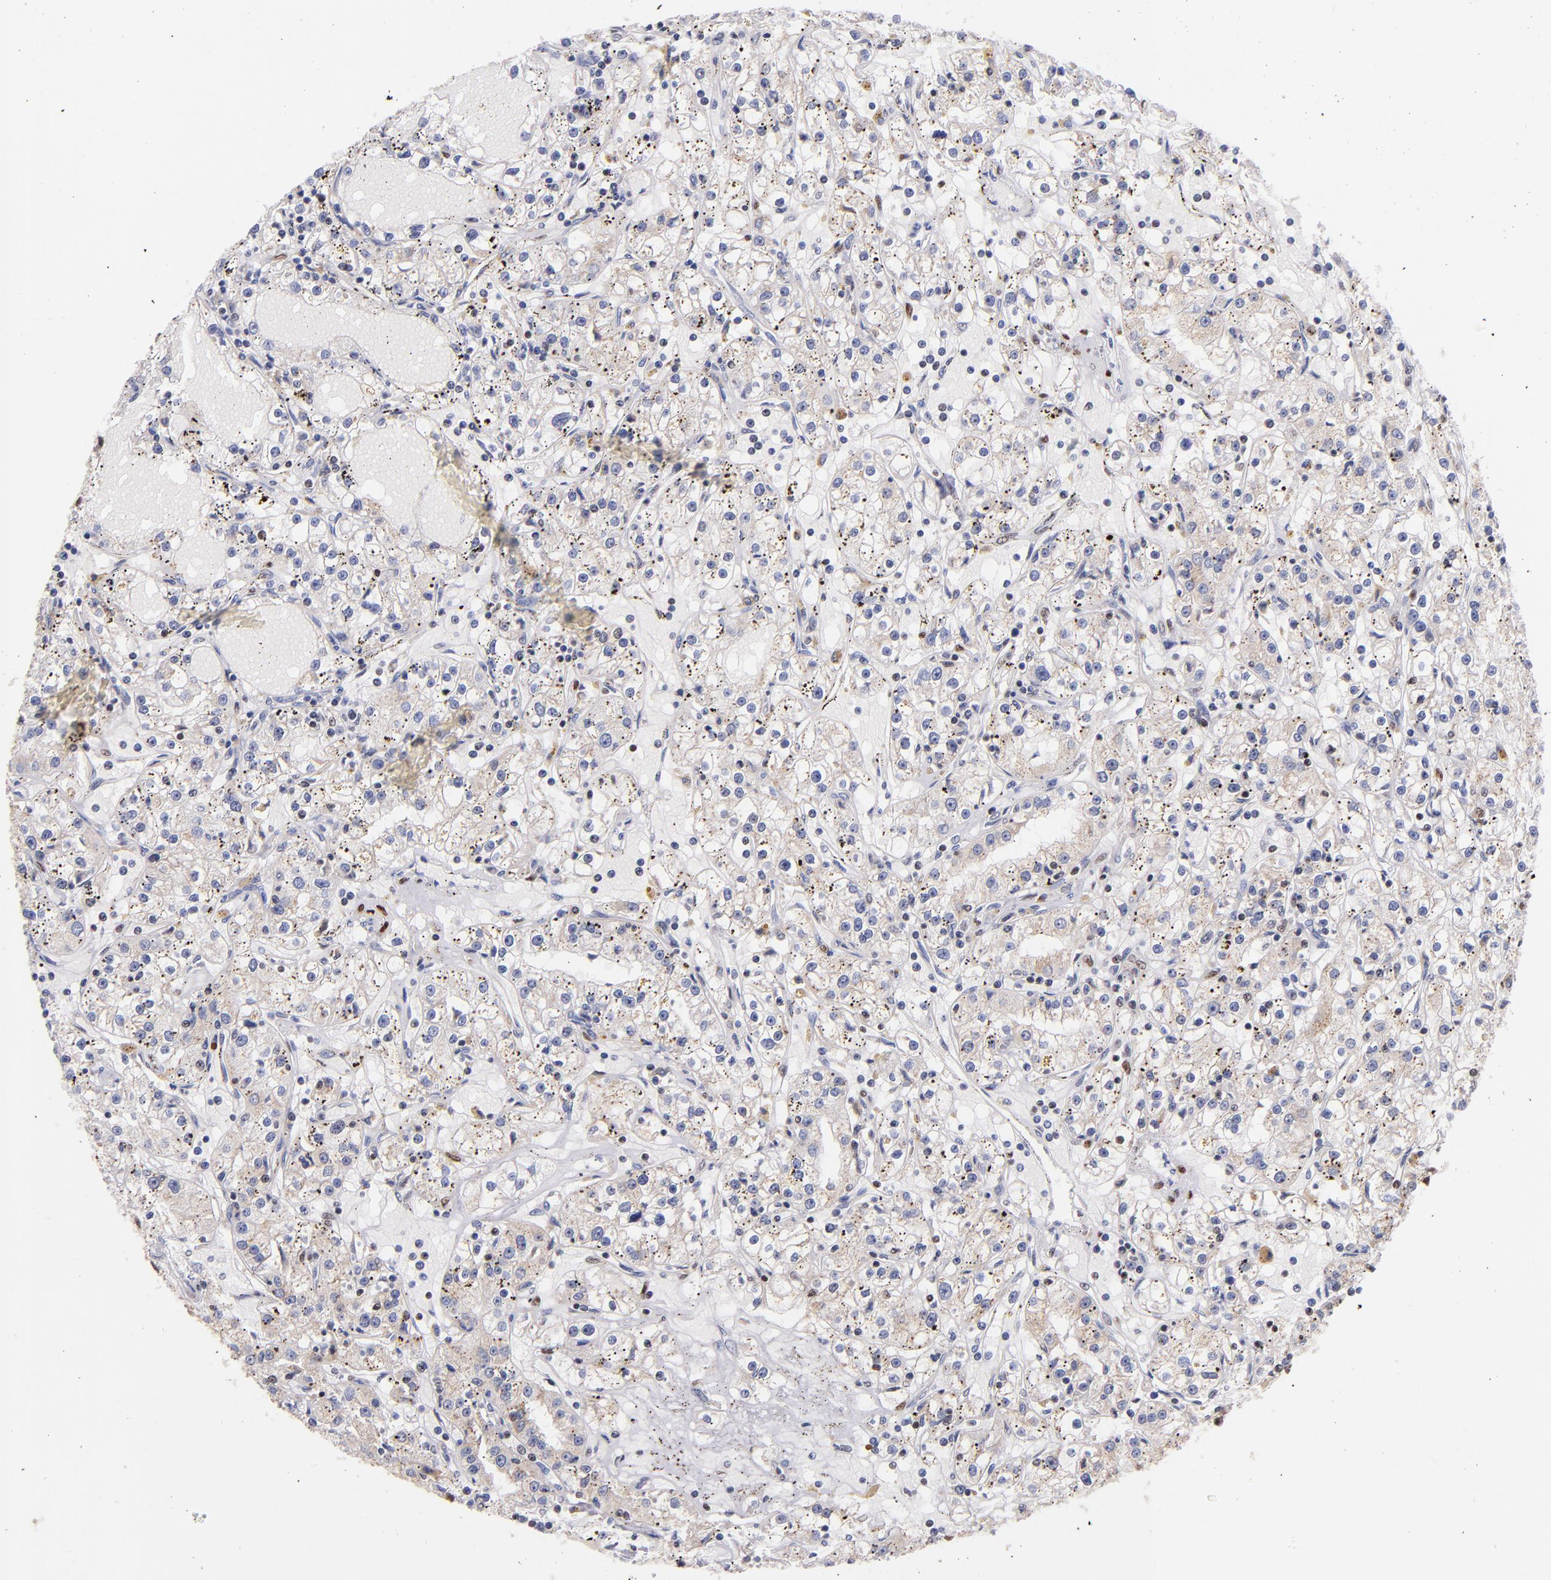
{"staining": {"intensity": "negative", "quantity": "none", "location": "none"}, "tissue": "renal cancer", "cell_type": "Tumor cells", "image_type": "cancer", "snomed": [{"axis": "morphology", "description": "Adenocarcinoma, NOS"}, {"axis": "topography", "description": "Kidney"}], "caption": "The image reveals no significant positivity in tumor cells of adenocarcinoma (renal). (DAB (3,3'-diaminobenzidine) immunohistochemistry visualized using brightfield microscopy, high magnification).", "gene": "SRF", "patient": {"sex": "male", "age": 56}}